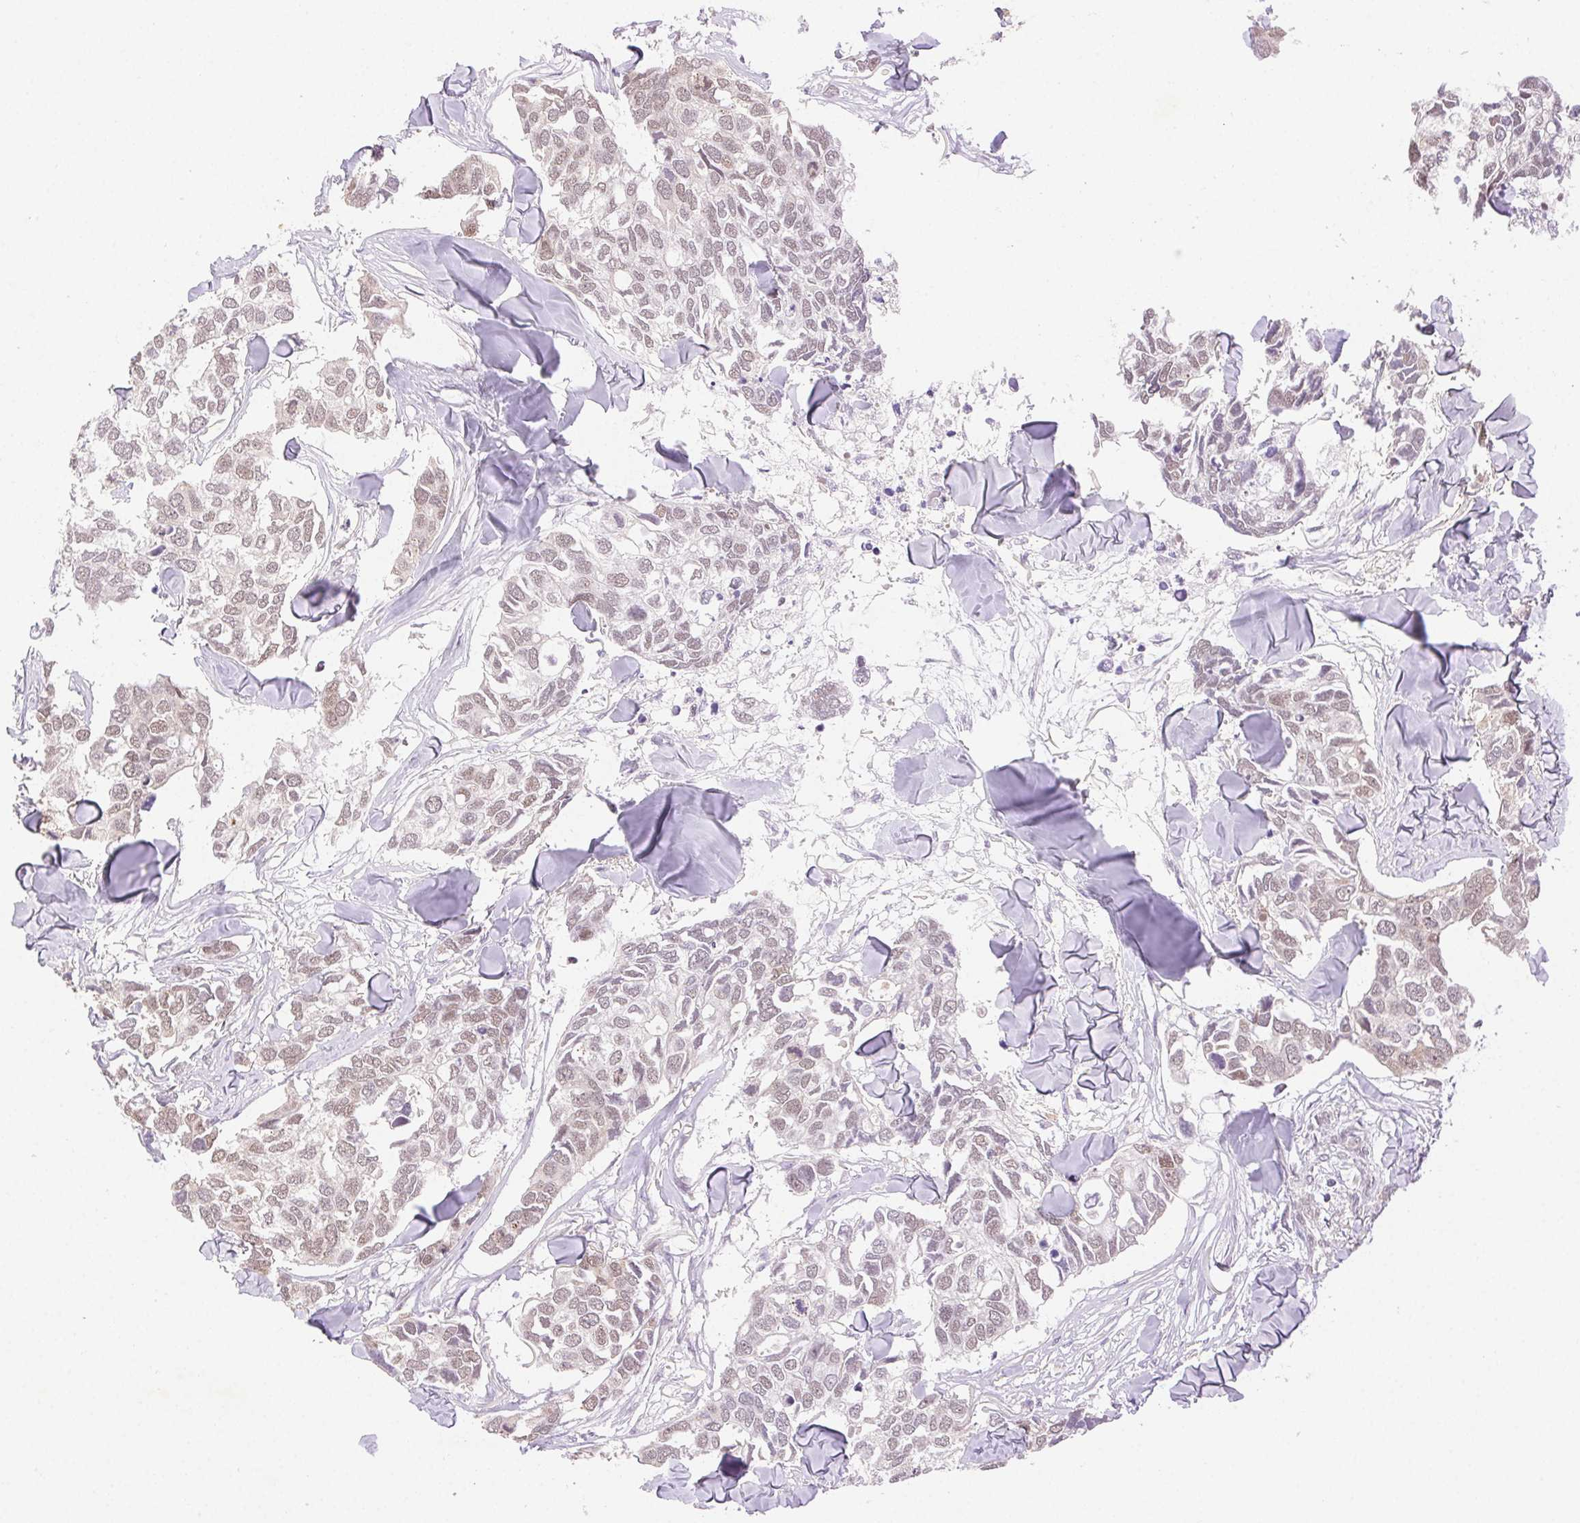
{"staining": {"intensity": "weak", "quantity": "25%-75%", "location": "nuclear"}, "tissue": "breast cancer", "cell_type": "Tumor cells", "image_type": "cancer", "snomed": [{"axis": "morphology", "description": "Duct carcinoma"}, {"axis": "topography", "description": "Breast"}], "caption": "Breast invasive ductal carcinoma stained with a protein marker demonstrates weak staining in tumor cells.", "gene": "H2AZ2", "patient": {"sex": "female", "age": 83}}